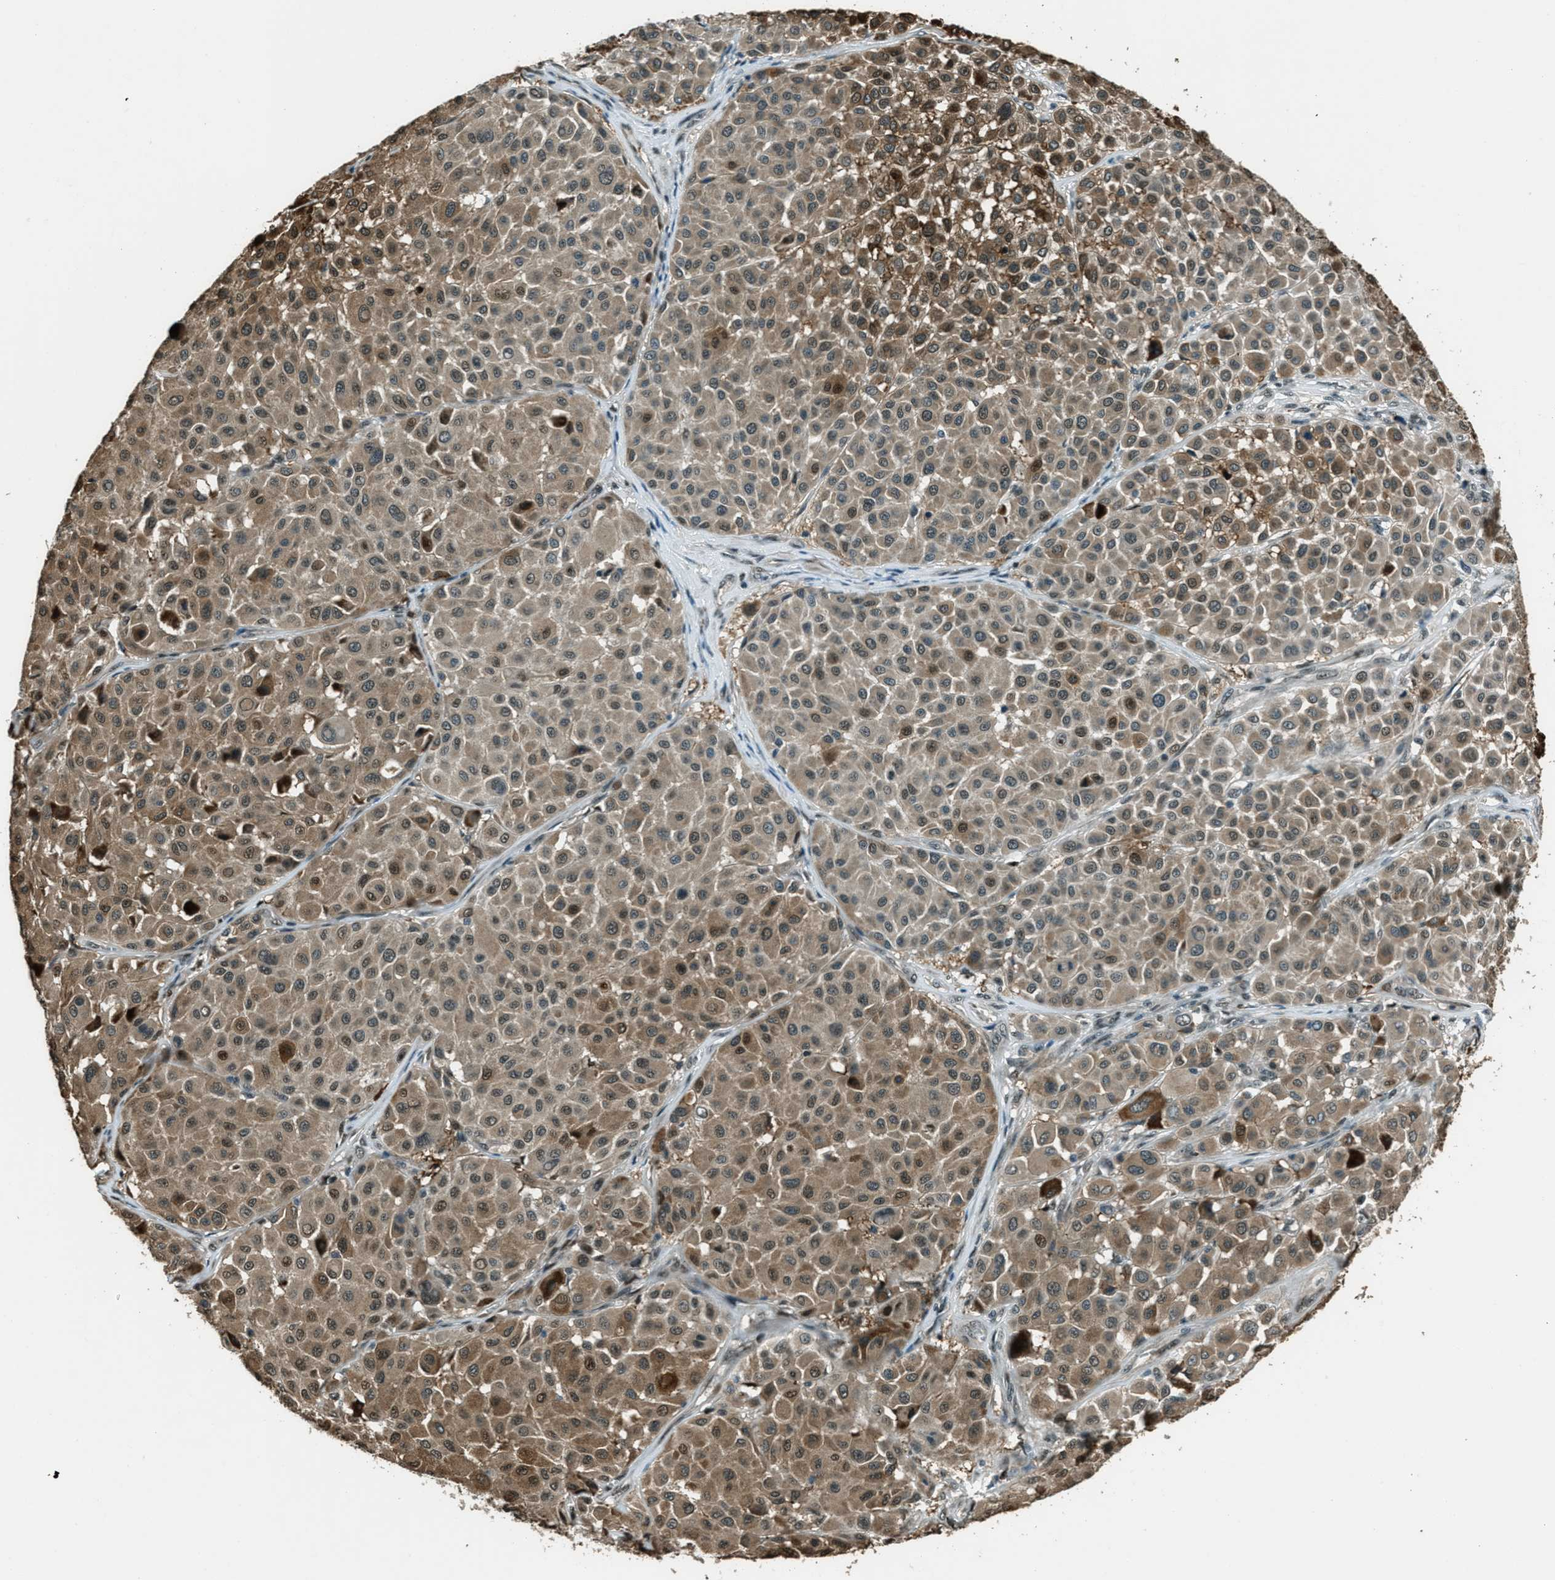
{"staining": {"intensity": "moderate", "quantity": ">75%", "location": "cytoplasmic/membranous,nuclear"}, "tissue": "melanoma", "cell_type": "Tumor cells", "image_type": "cancer", "snomed": [{"axis": "morphology", "description": "Malignant melanoma, Metastatic site"}, {"axis": "topography", "description": "Soft tissue"}], "caption": "Tumor cells demonstrate moderate cytoplasmic/membranous and nuclear expression in approximately >75% of cells in melanoma.", "gene": "TARDBP", "patient": {"sex": "male", "age": 41}}